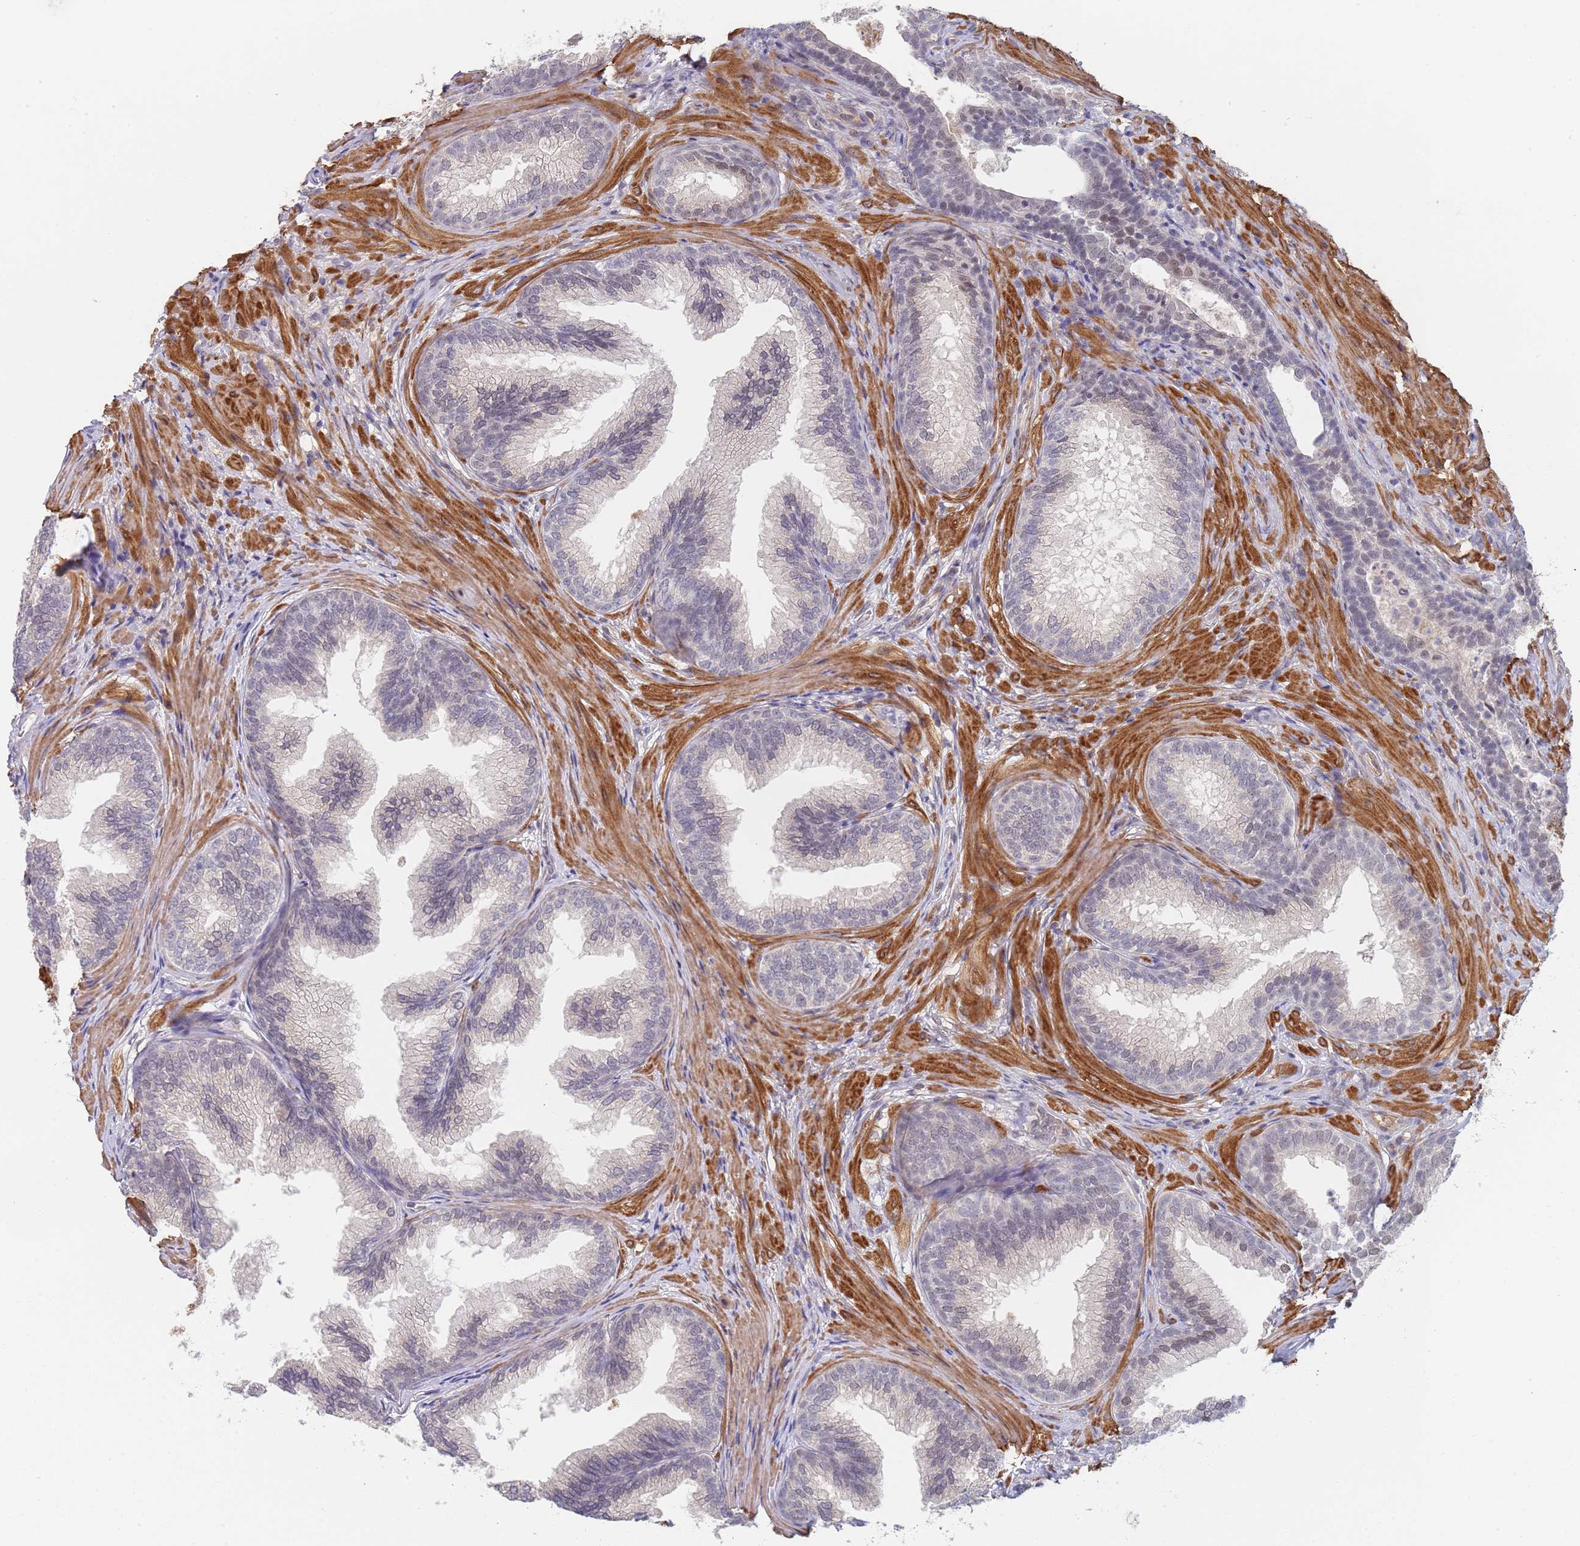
{"staining": {"intensity": "negative", "quantity": "none", "location": "none"}, "tissue": "prostate", "cell_type": "Glandular cells", "image_type": "normal", "snomed": [{"axis": "morphology", "description": "Normal tissue, NOS"}, {"axis": "topography", "description": "Prostate"}], "caption": "The micrograph reveals no significant staining in glandular cells of prostate. (DAB immunohistochemistry, high magnification).", "gene": "B4GALT4", "patient": {"sex": "male", "age": 76}}